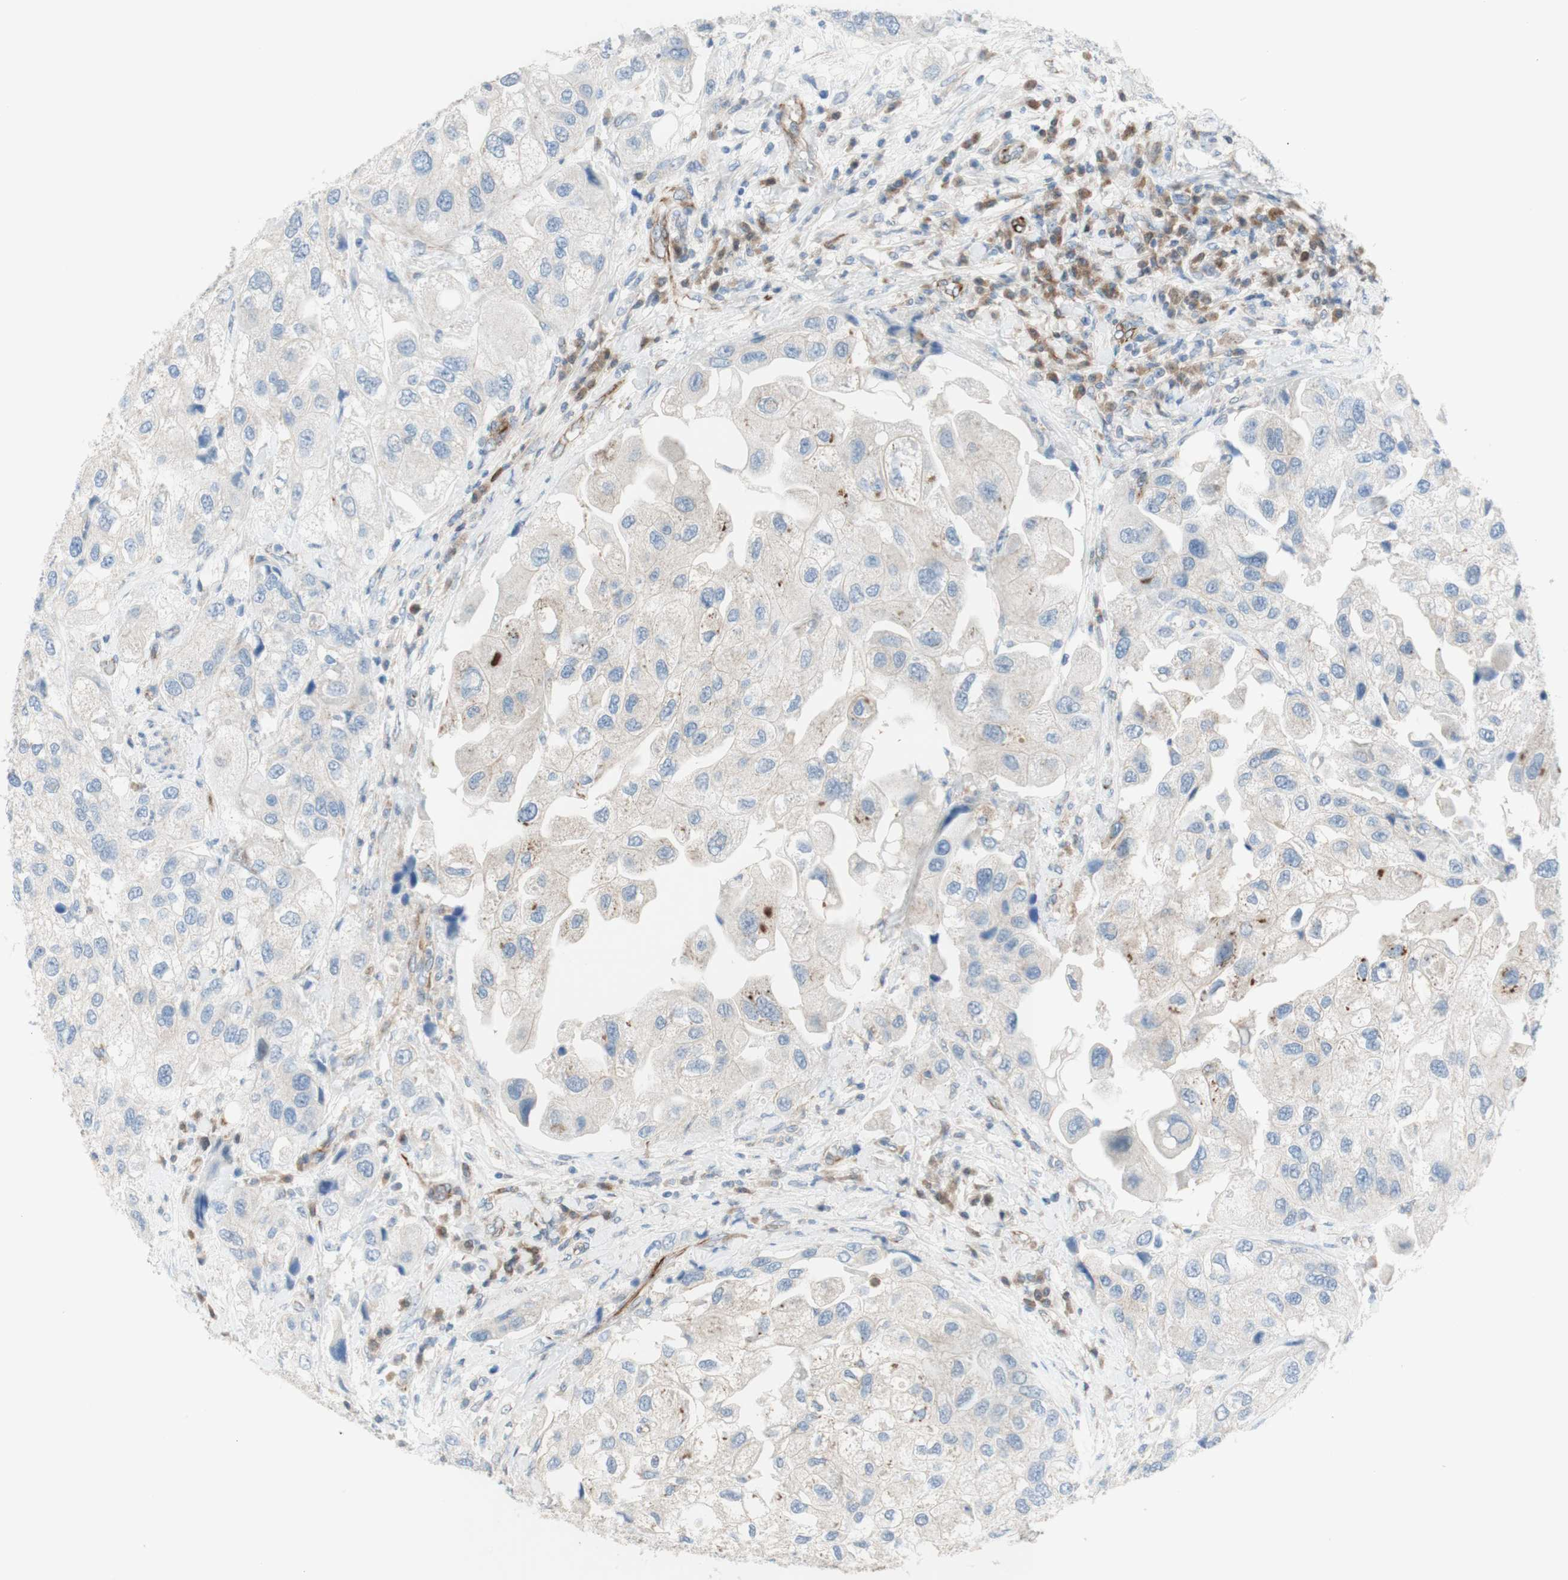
{"staining": {"intensity": "weak", "quantity": ">75%", "location": "cytoplasmic/membranous"}, "tissue": "urothelial cancer", "cell_type": "Tumor cells", "image_type": "cancer", "snomed": [{"axis": "morphology", "description": "Urothelial carcinoma, High grade"}, {"axis": "topography", "description": "Urinary bladder"}], "caption": "Brown immunohistochemical staining in urothelial cancer displays weak cytoplasmic/membranous expression in approximately >75% of tumor cells.", "gene": "POU2AF1", "patient": {"sex": "female", "age": 64}}